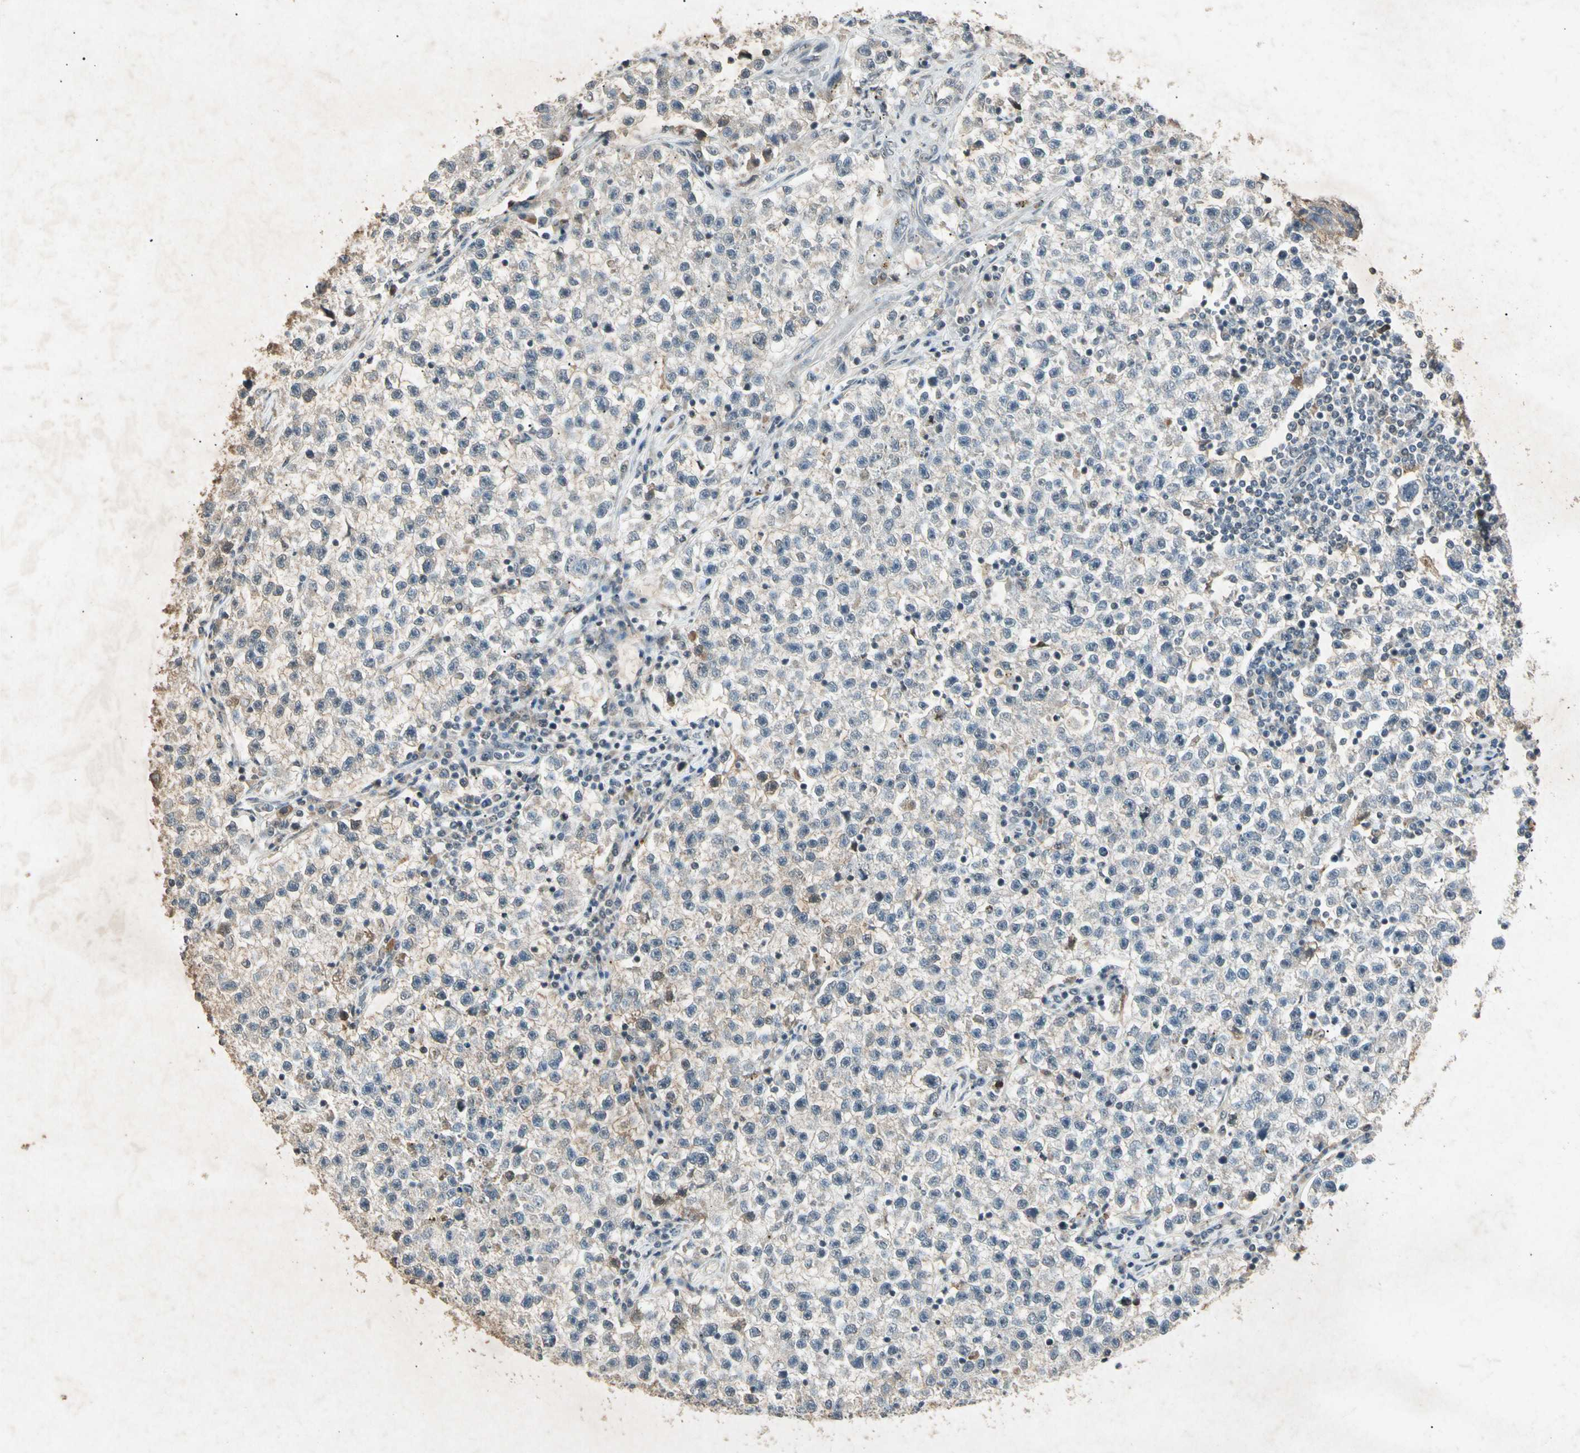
{"staining": {"intensity": "negative", "quantity": "none", "location": "none"}, "tissue": "testis cancer", "cell_type": "Tumor cells", "image_type": "cancer", "snomed": [{"axis": "morphology", "description": "Seminoma, NOS"}, {"axis": "topography", "description": "Testis"}], "caption": "High power microscopy histopathology image of an immunohistochemistry micrograph of seminoma (testis), revealing no significant staining in tumor cells.", "gene": "CP", "patient": {"sex": "male", "age": 22}}